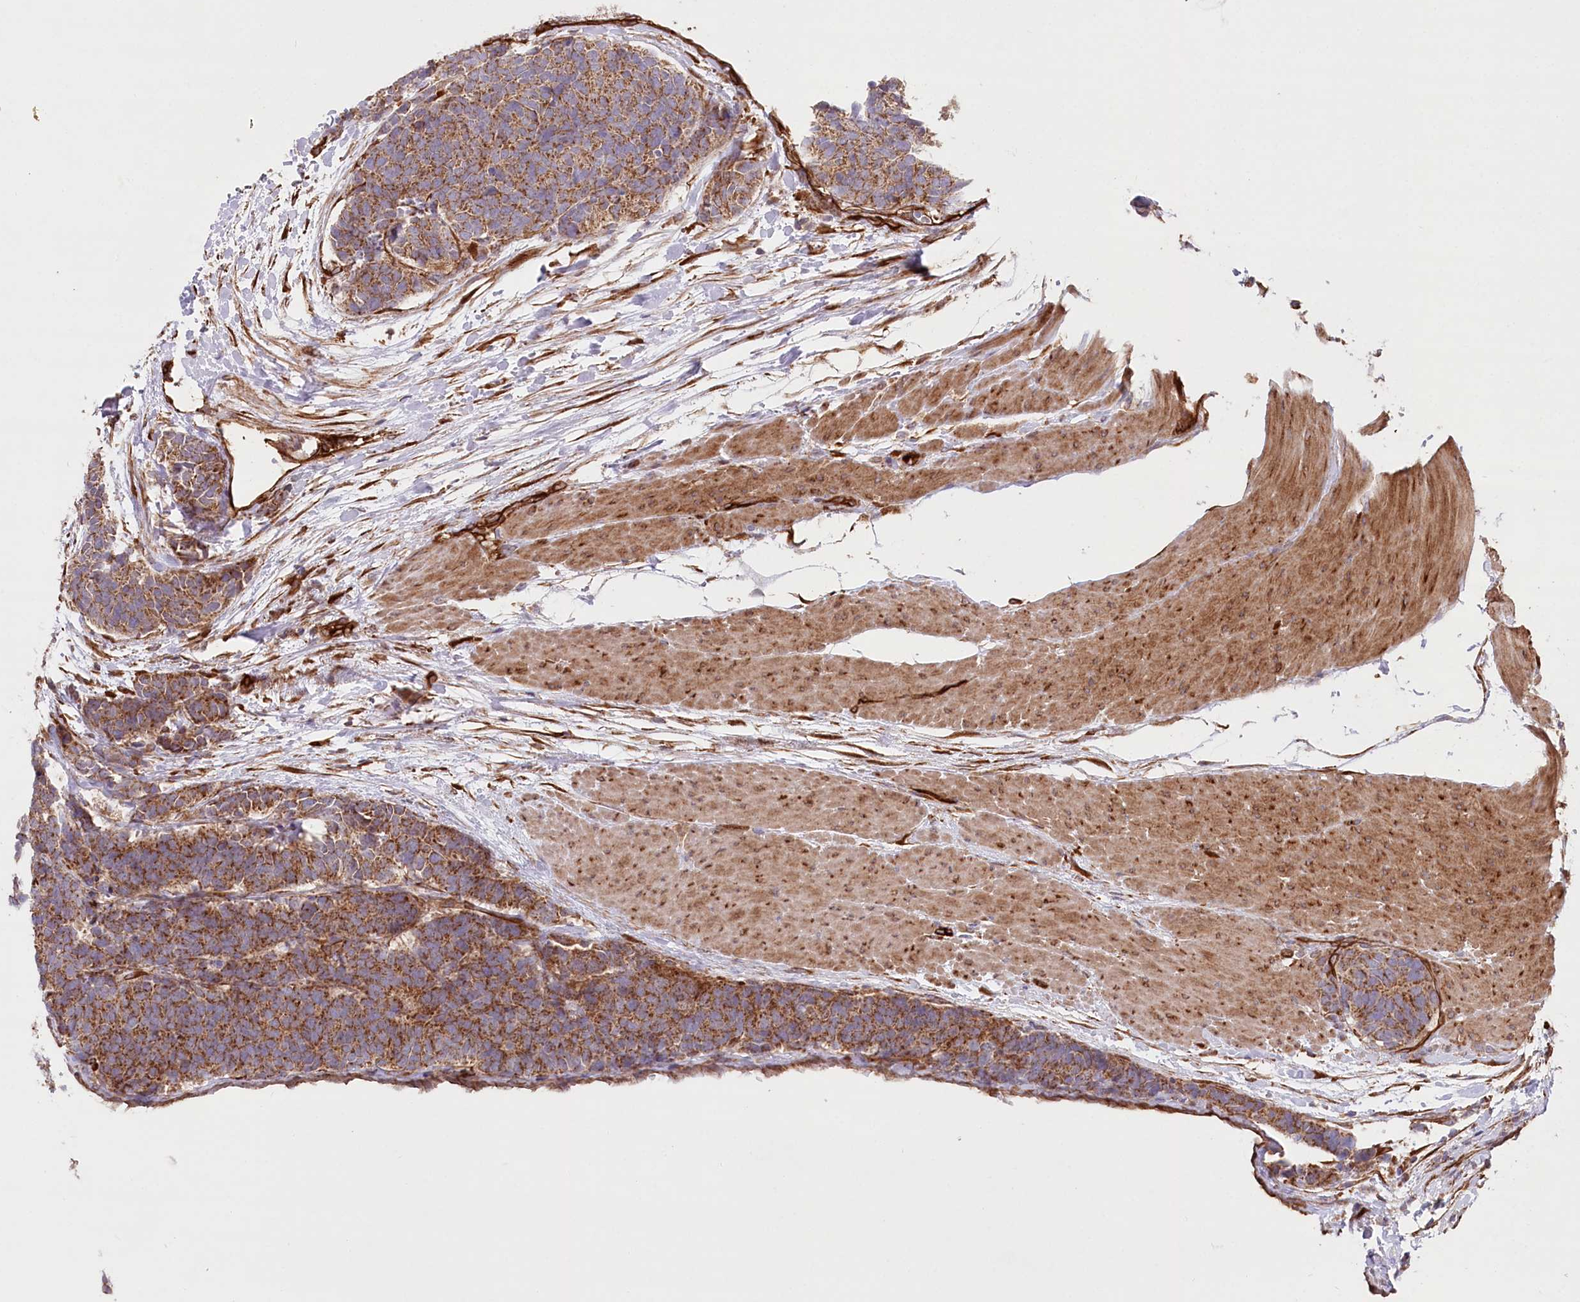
{"staining": {"intensity": "strong", "quantity": ">75%", "location": "cytoplasmic/membranous"}, "tissue": "carcinoid", "cell_type": "Tumor cells", "image_type": "cancer", "snomed": [{"axis": "morphology", "description": "Carcinoma, NOS"}, {"axis": "morphology", "description": "Carcinoid, malignant, NOS"}, {"axis": "topography", "description": "Urinary bladder"}], "caption": "This image demonstrates immunohistochemistry staining of human carcinoid, with high strong cytoplasmic/membranous expression in approximately >75% of tumor cells.", "gene": "MTPAP", "patient": {"sex": "male", "age": 57}}